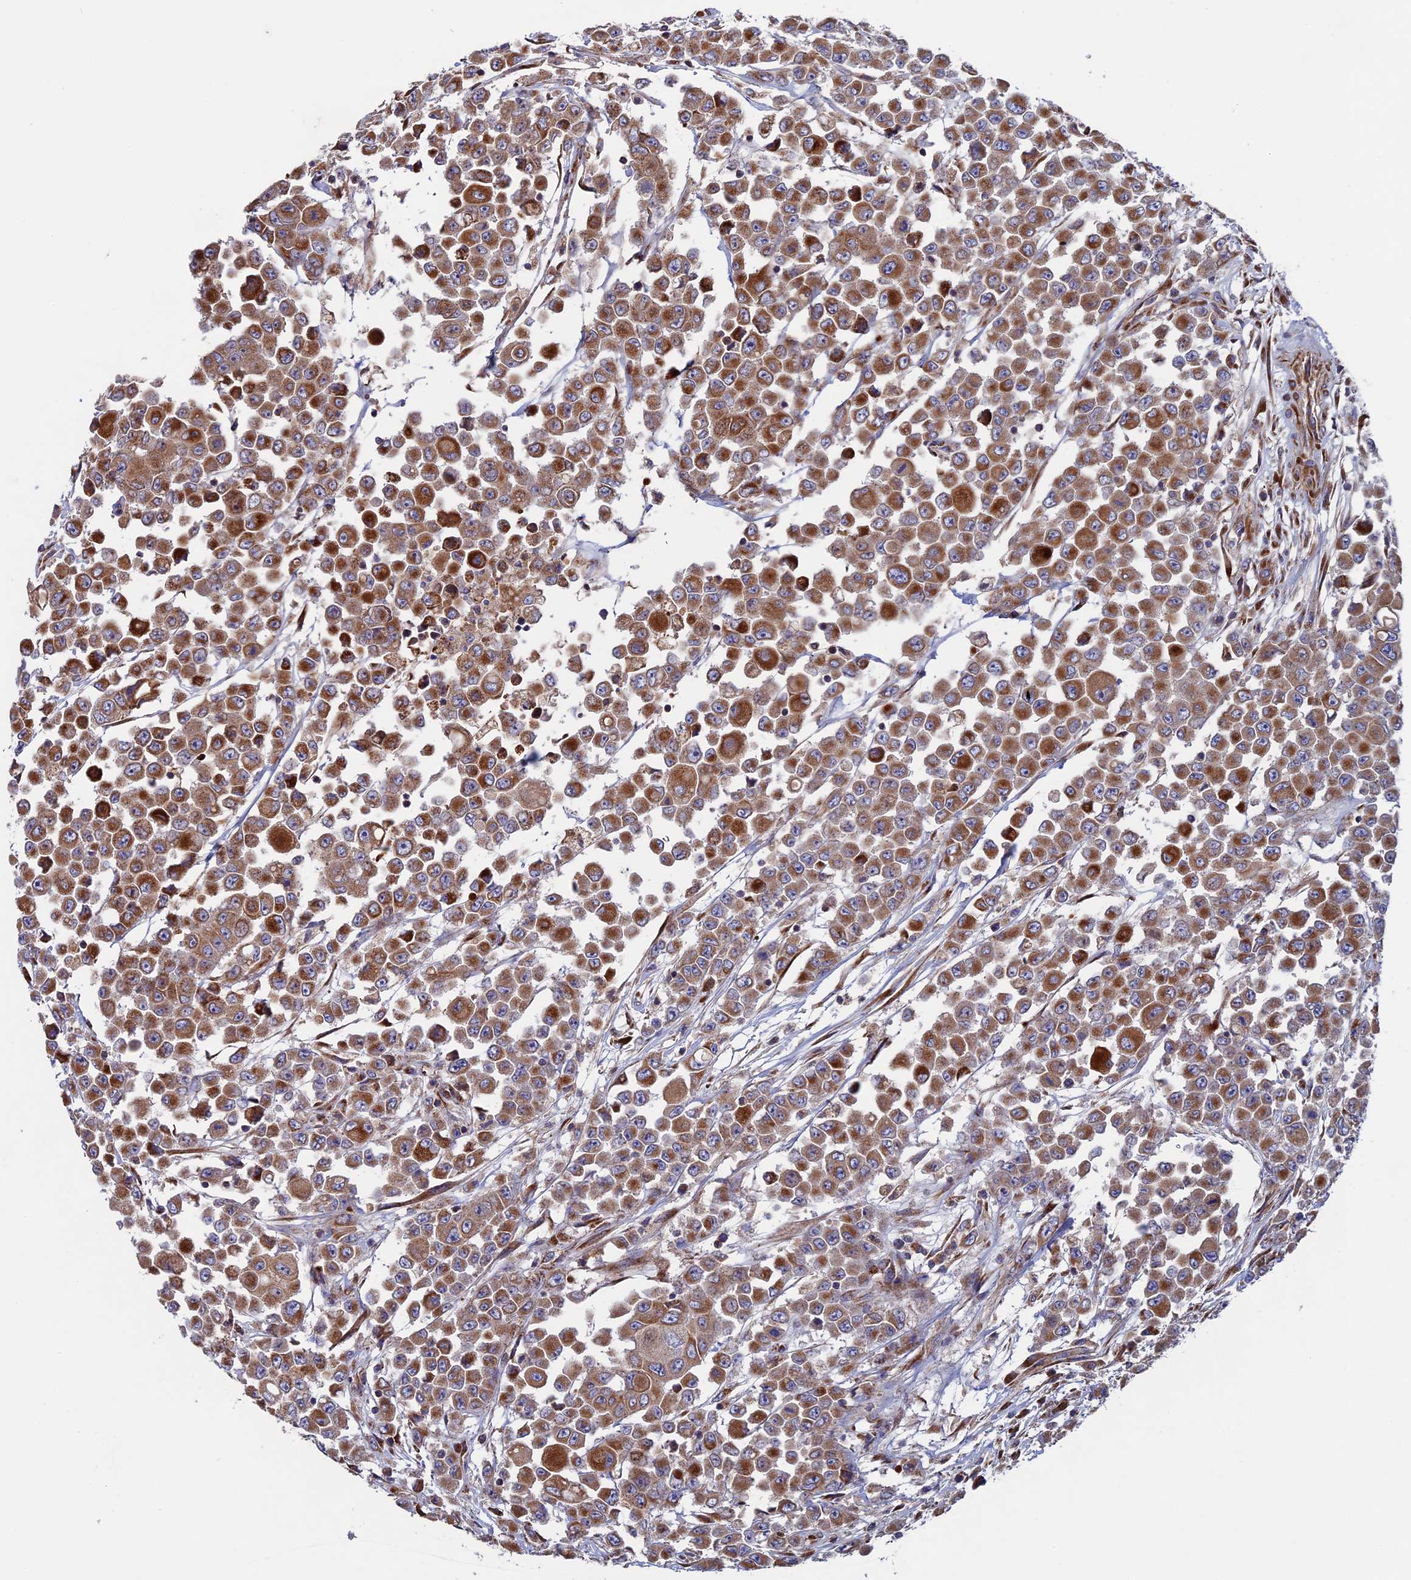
{"staining": {"intensity": "strong", "quantity": ">75%", "location": "cytoplasmic/membranous"}, "tissue": "colorectal cancer", "cell_type": "Tumor cells", "image_type": "cancer", "snomed": [{"axis": "morphology", "description": "Adenocarcinoma, NOS"}, {"axis": "topography", "description": "Colon"}], "caption": "Colorectal cancer tissue reveals strong cytoplasmic/membranous expression in about >75% of tumor cells, visualized by immunohistochemistry. (DAB (3,3'-diaminobenzidine) IHC, brown staining for protein, blue staining for nuclei).", "gene": "SLC15A5", "patient": {"sex": "male", "age": 51}}